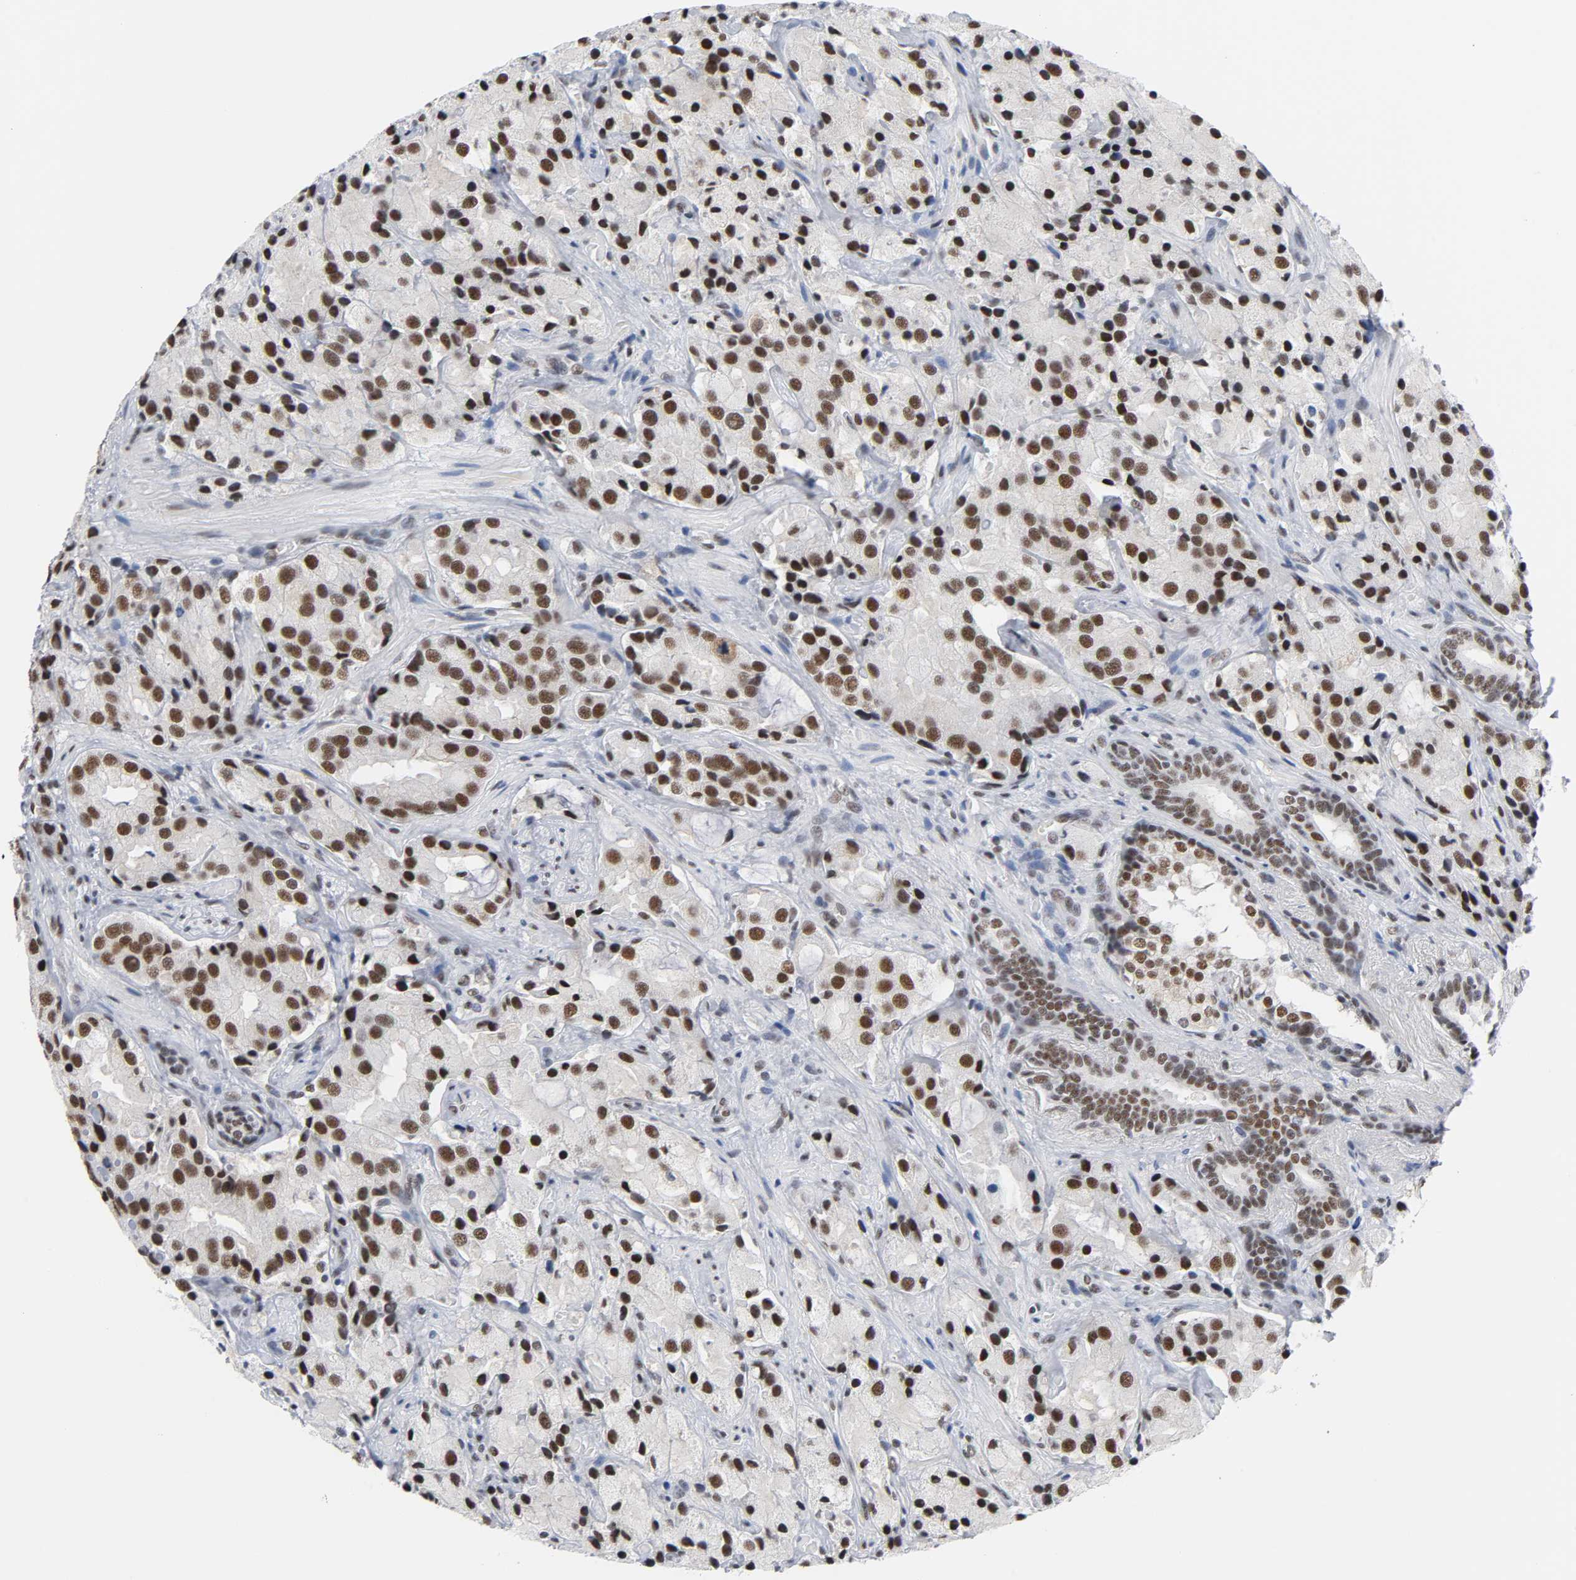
{"staining": {"intensity": "strong", "quantity": ">75%", "location": "nuclear"}, "tissue": "prostate cancer", "cell_type": "Tumor cells", "image_type": "cancer", "snomed": [{"axis": "morphology", "description": "Adenocarcinoma, High grade"}, {"axis": "topography", "description": "Prostate"}], "caption": "An IHC photomicrograph of neoplastic tissue is shown. Protein staining in brown shows strong nuclear positivity in adenocarcinoma (high-grade) (prostate) within tumor cells. (Stains: DAB in brown, nuclei in blue, Microscopy: brightfield microscopy at high magnification).", "gene": "CSTF2", "patient": {"sex": "male", "age": 70}}